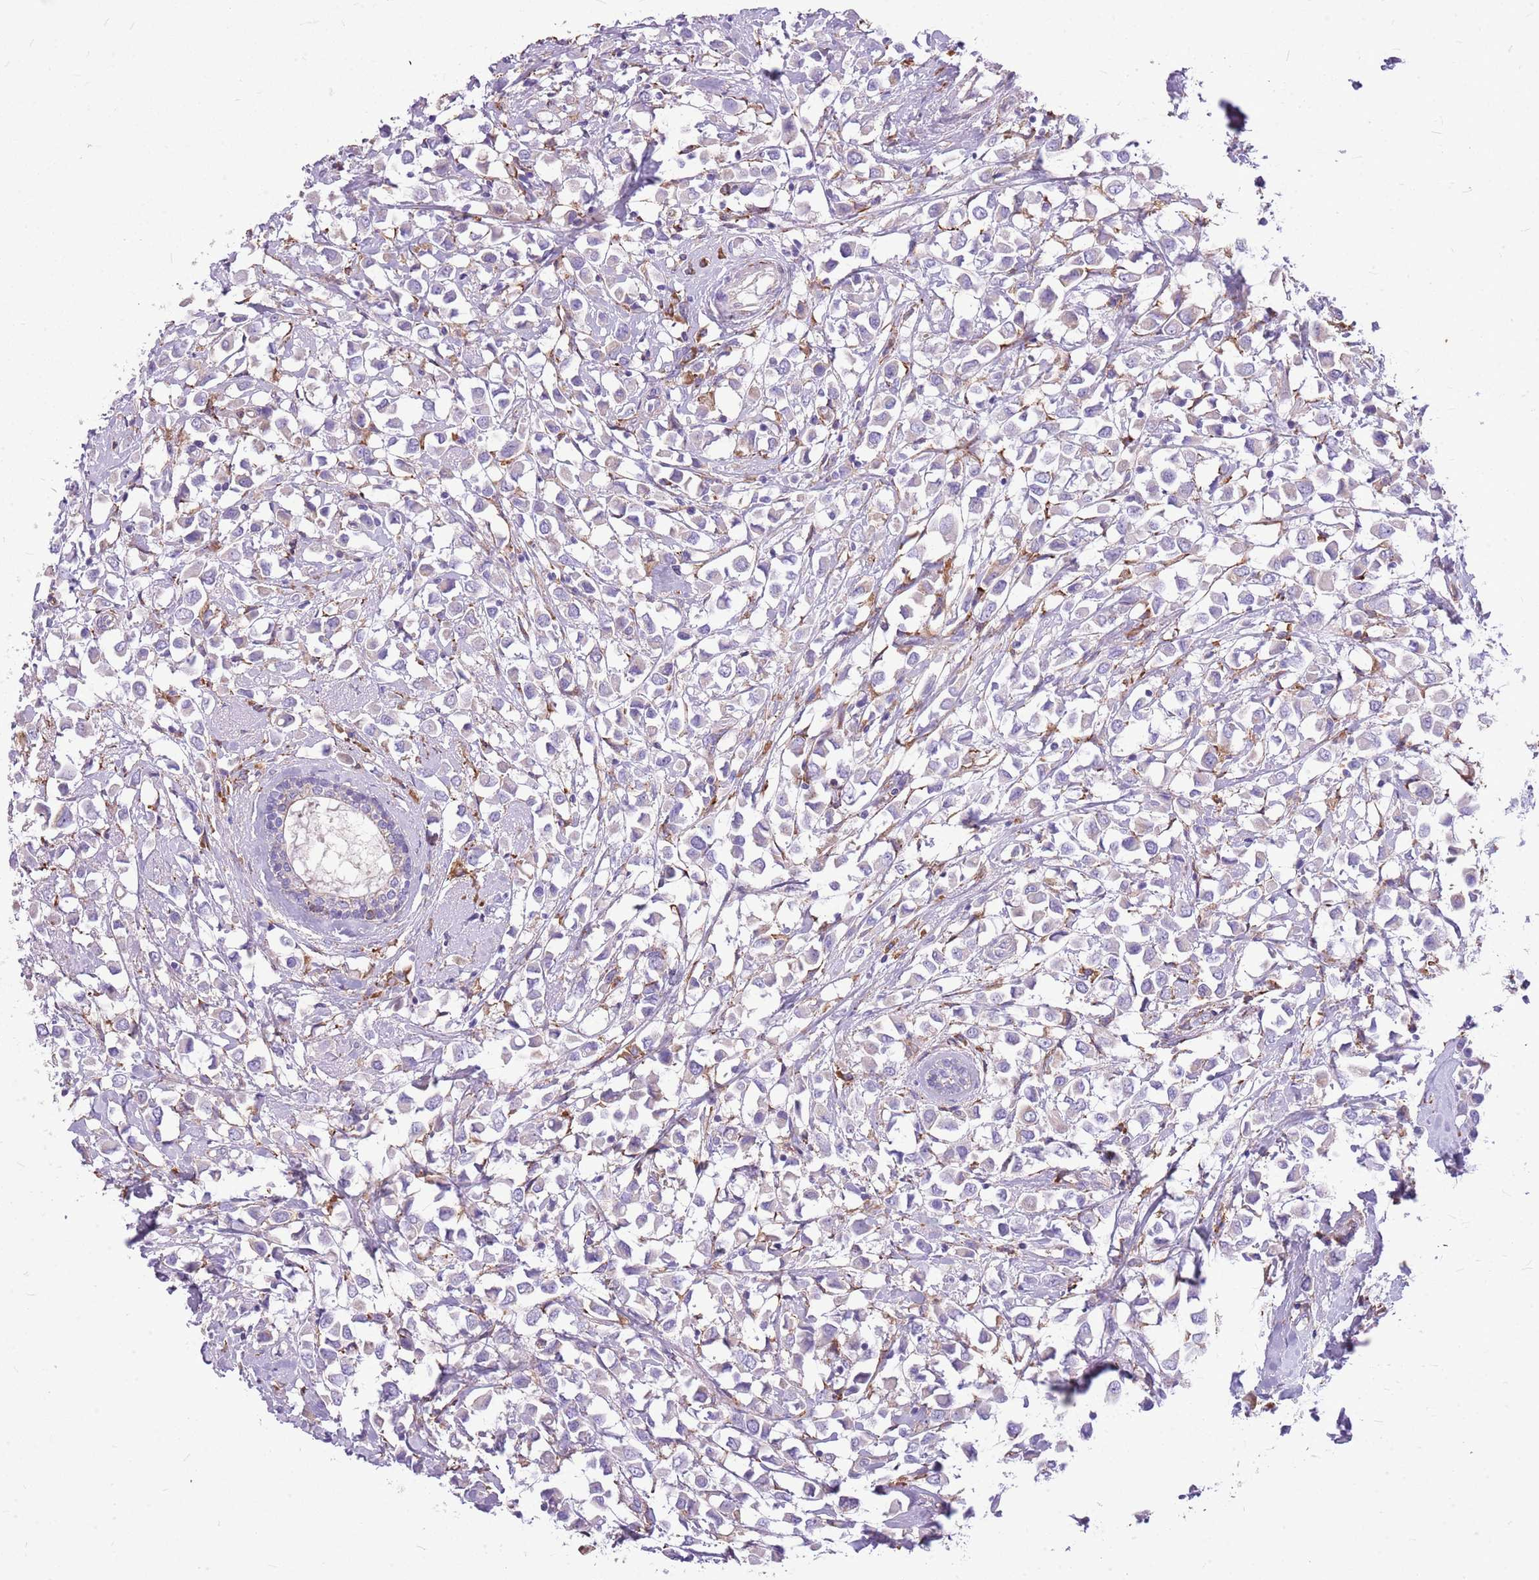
{"staining": {"intensity": "weak", "quantity": "<25%", "location": "cytoplasmic/membranous"}, "tissue": "breast cancer", "cell_type": "Tumor cells", "image_type": "cancer", "snomed": [{"axis": "morphology", "description": "Duct carcinoma"}, {"axis": "topography", "description": "Breast"}], "caption": "Tumor cells show no significant positivity in breast cancer (infiltrating ductal carcinoma).", "gene": "KCTD19", "patient": {"sex": "female", "age": 61}}